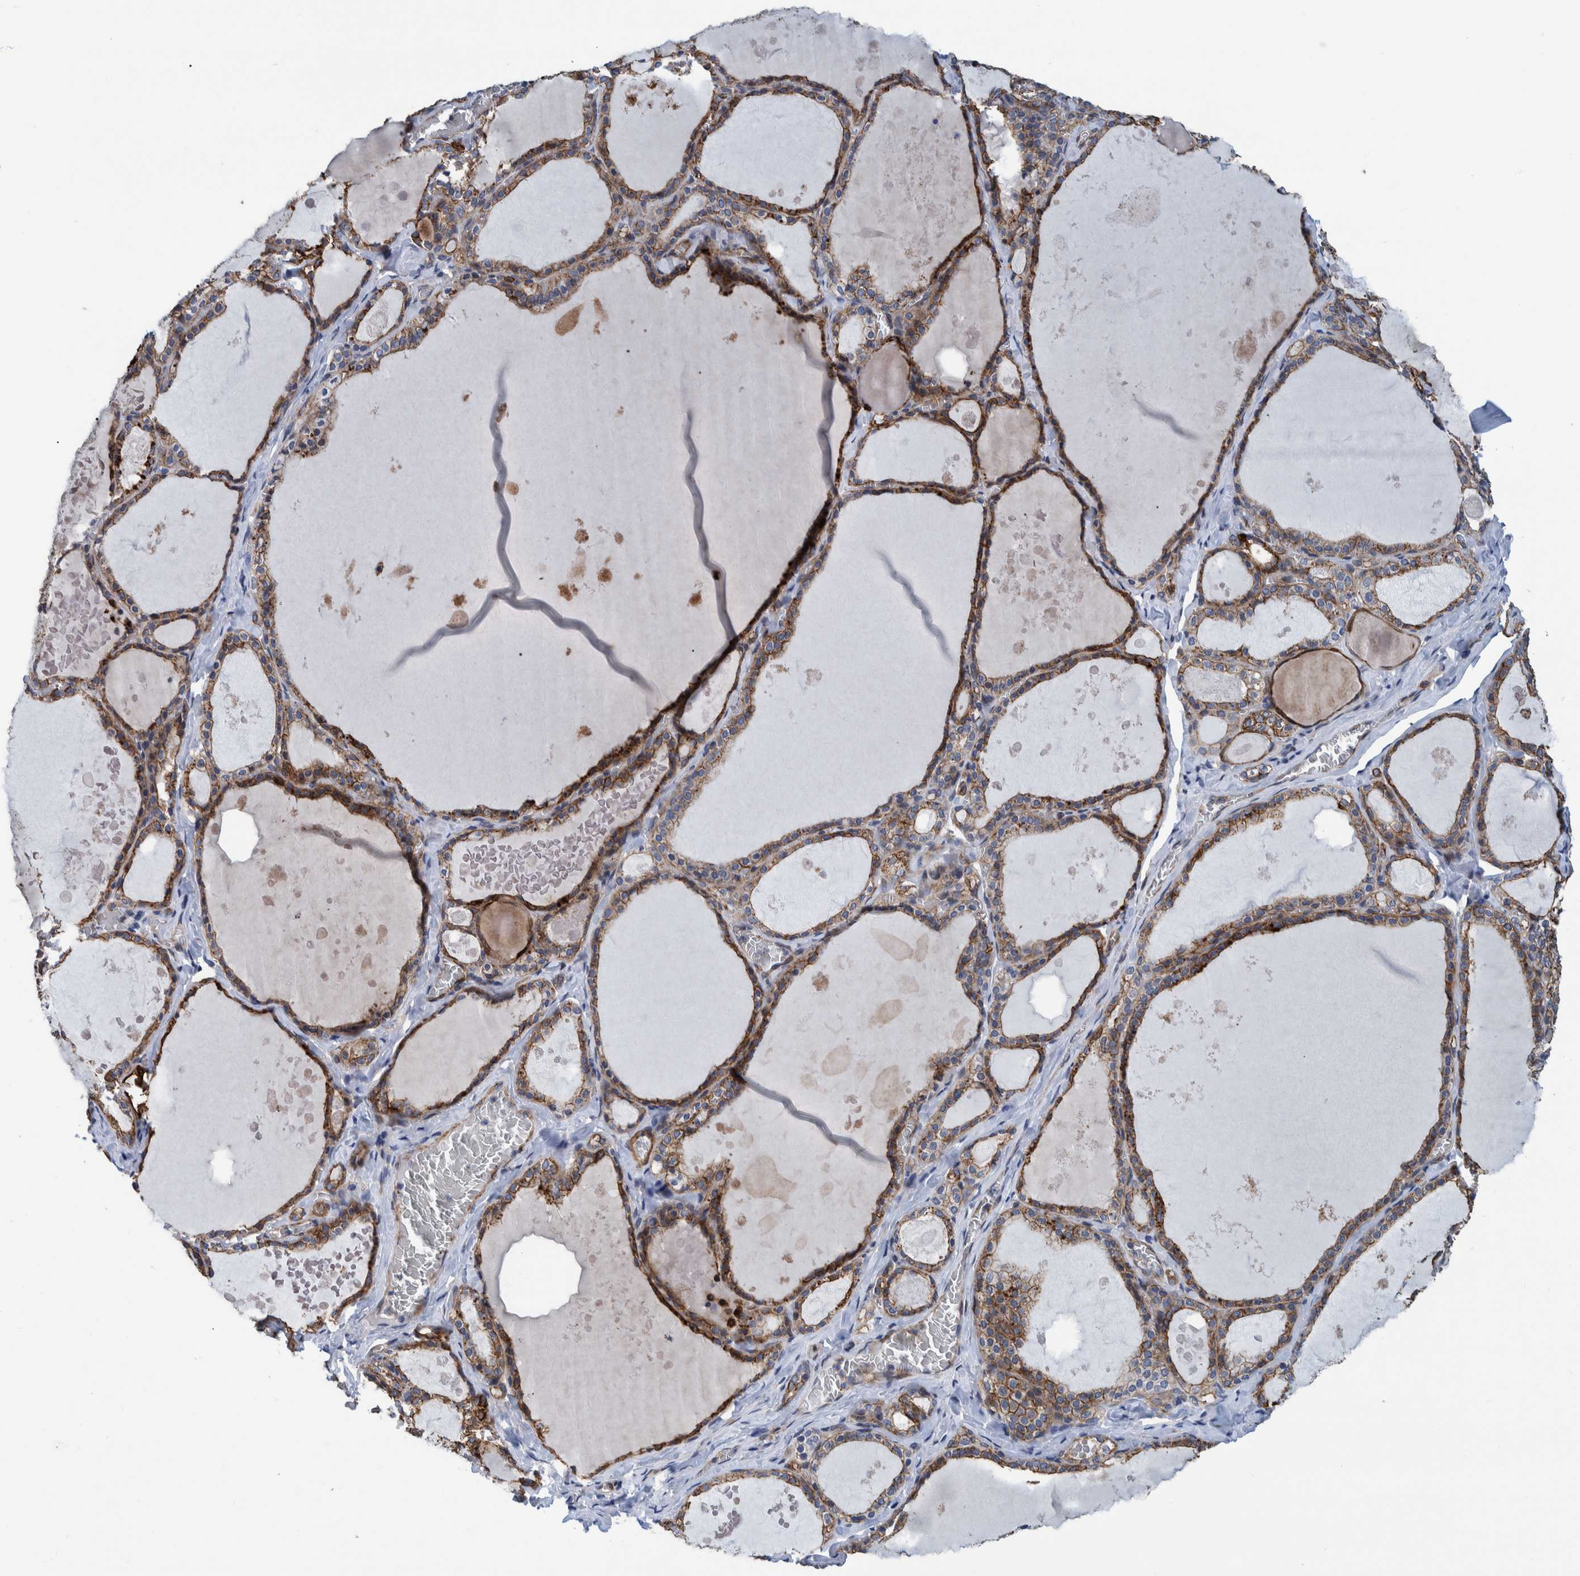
{"staining": {"intensity": "moderate", "quantity": "25%-75%", "location": "cytoplasmic/membranous"}, "tissue": "thyroid gland", "cell_type": "Glandular cells", "image_type": "normal", "snomed": [{"axis": "morphology", "description": "Normal tissue, NOS"}, {"axis": "topography", "description": "Thyroid gland"}], "caption": "A medium amount of moderate cytoplasmic/membranous positivity is appreciated in about 25%-75% of glandular cells in unremarkable thyroid gland. (IHC, brightfield microscopy, high magnification).", "gene": "MKS1", "patient": {"sex": "male", "age": 56}}